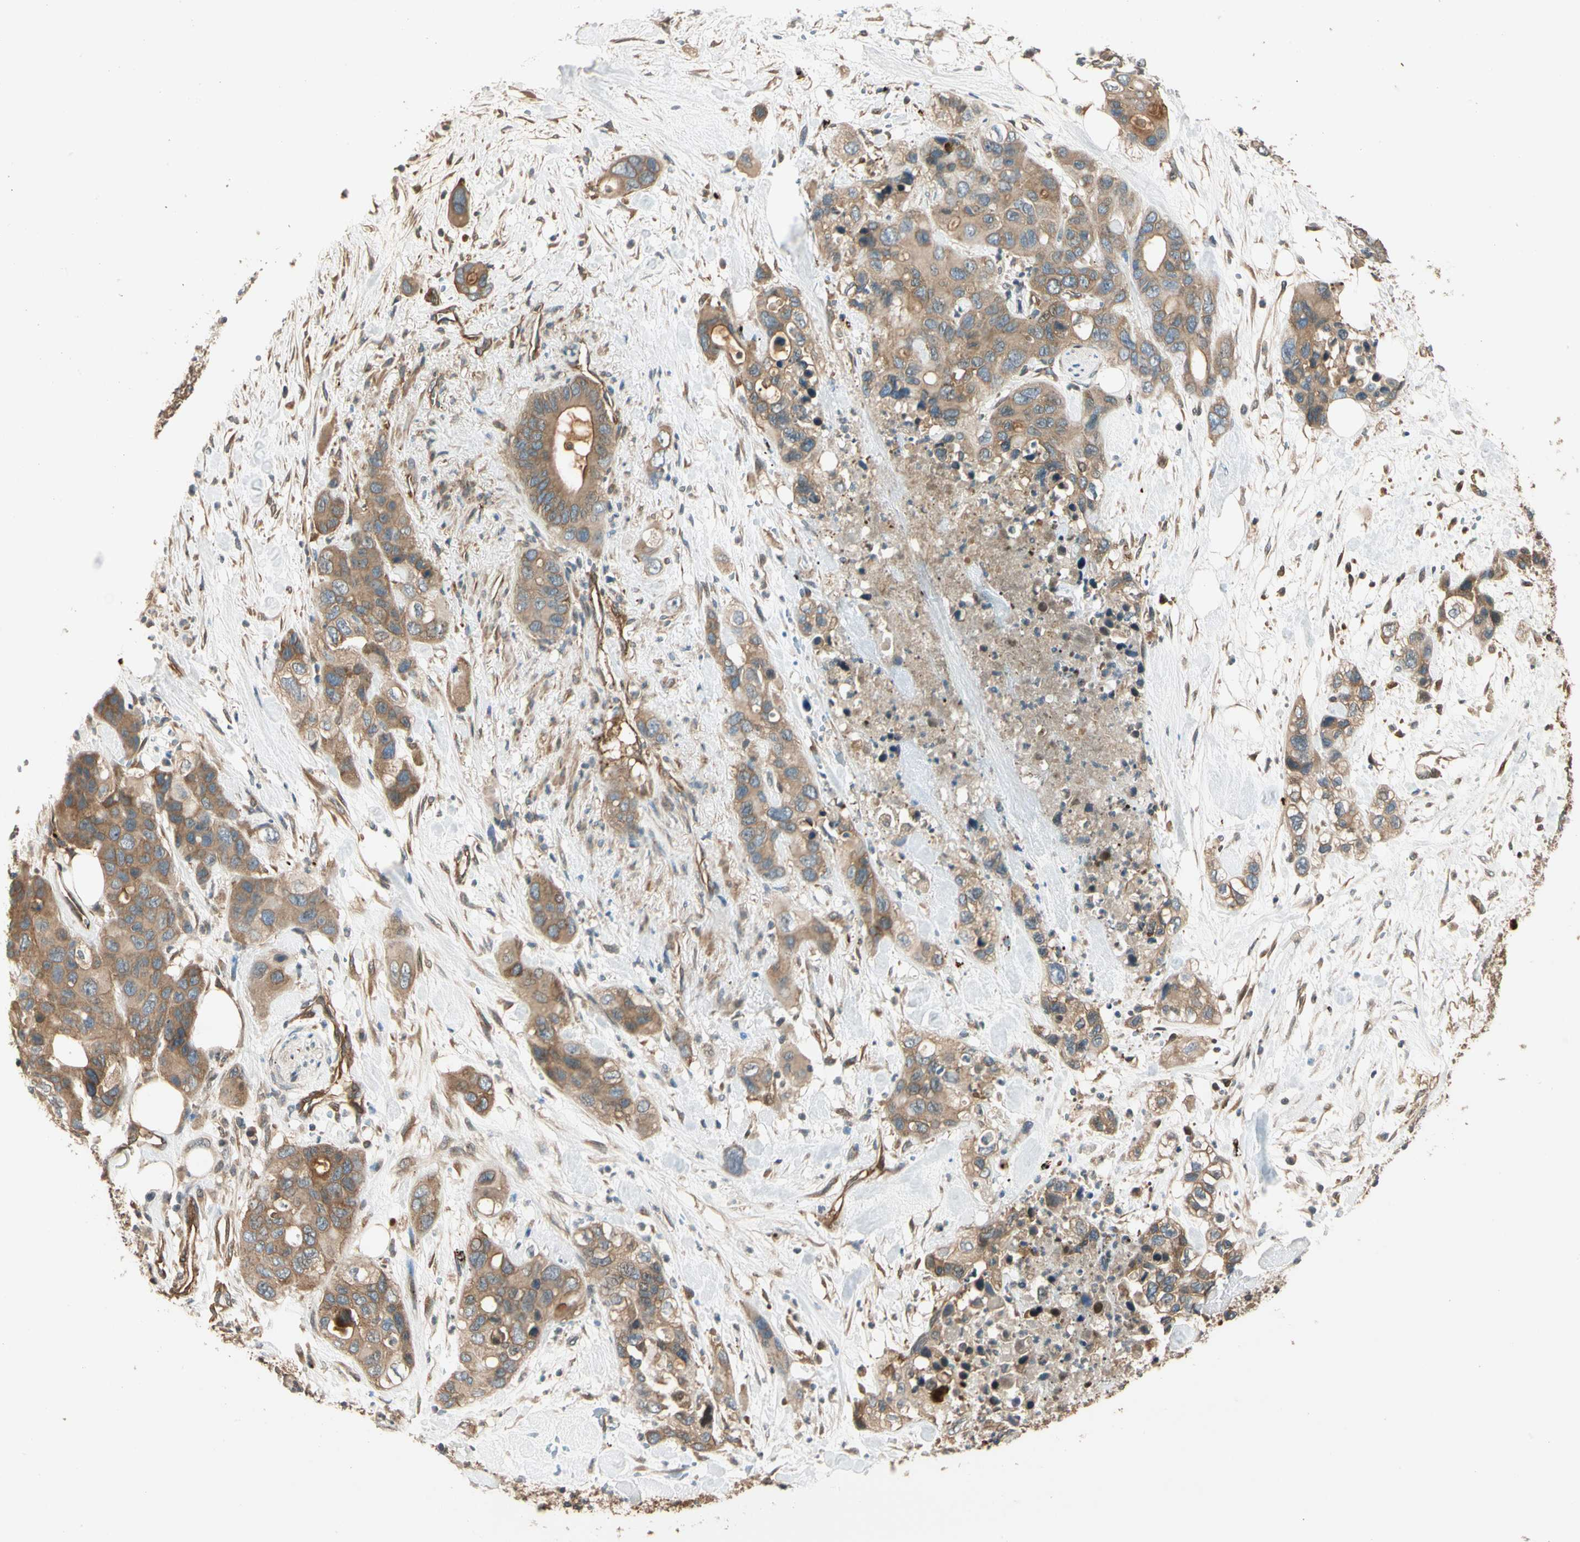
{"staining": {"intensity": "moderate", "quantity": ">75%", "location": "cytoplasmic/membranous"}, "tissue": "pancreatic cancer", "cell_type": "Tumor cells", "image_type": "cancer", "snomed": [{"axis": "morphology", "description": "Adenocarcinoma, NOS"}, {"axis": "topography", "description": "Pancreas"}], "caption": "A medium amount of moderate cytoplasmic/membranous positivity is appreciated in approximately >75% of tumor cells in pancreatic cancer (adenocarcinoma) tissue.", "gene": "ROCK2", "patient": {"sex": "female", "age": 71}}